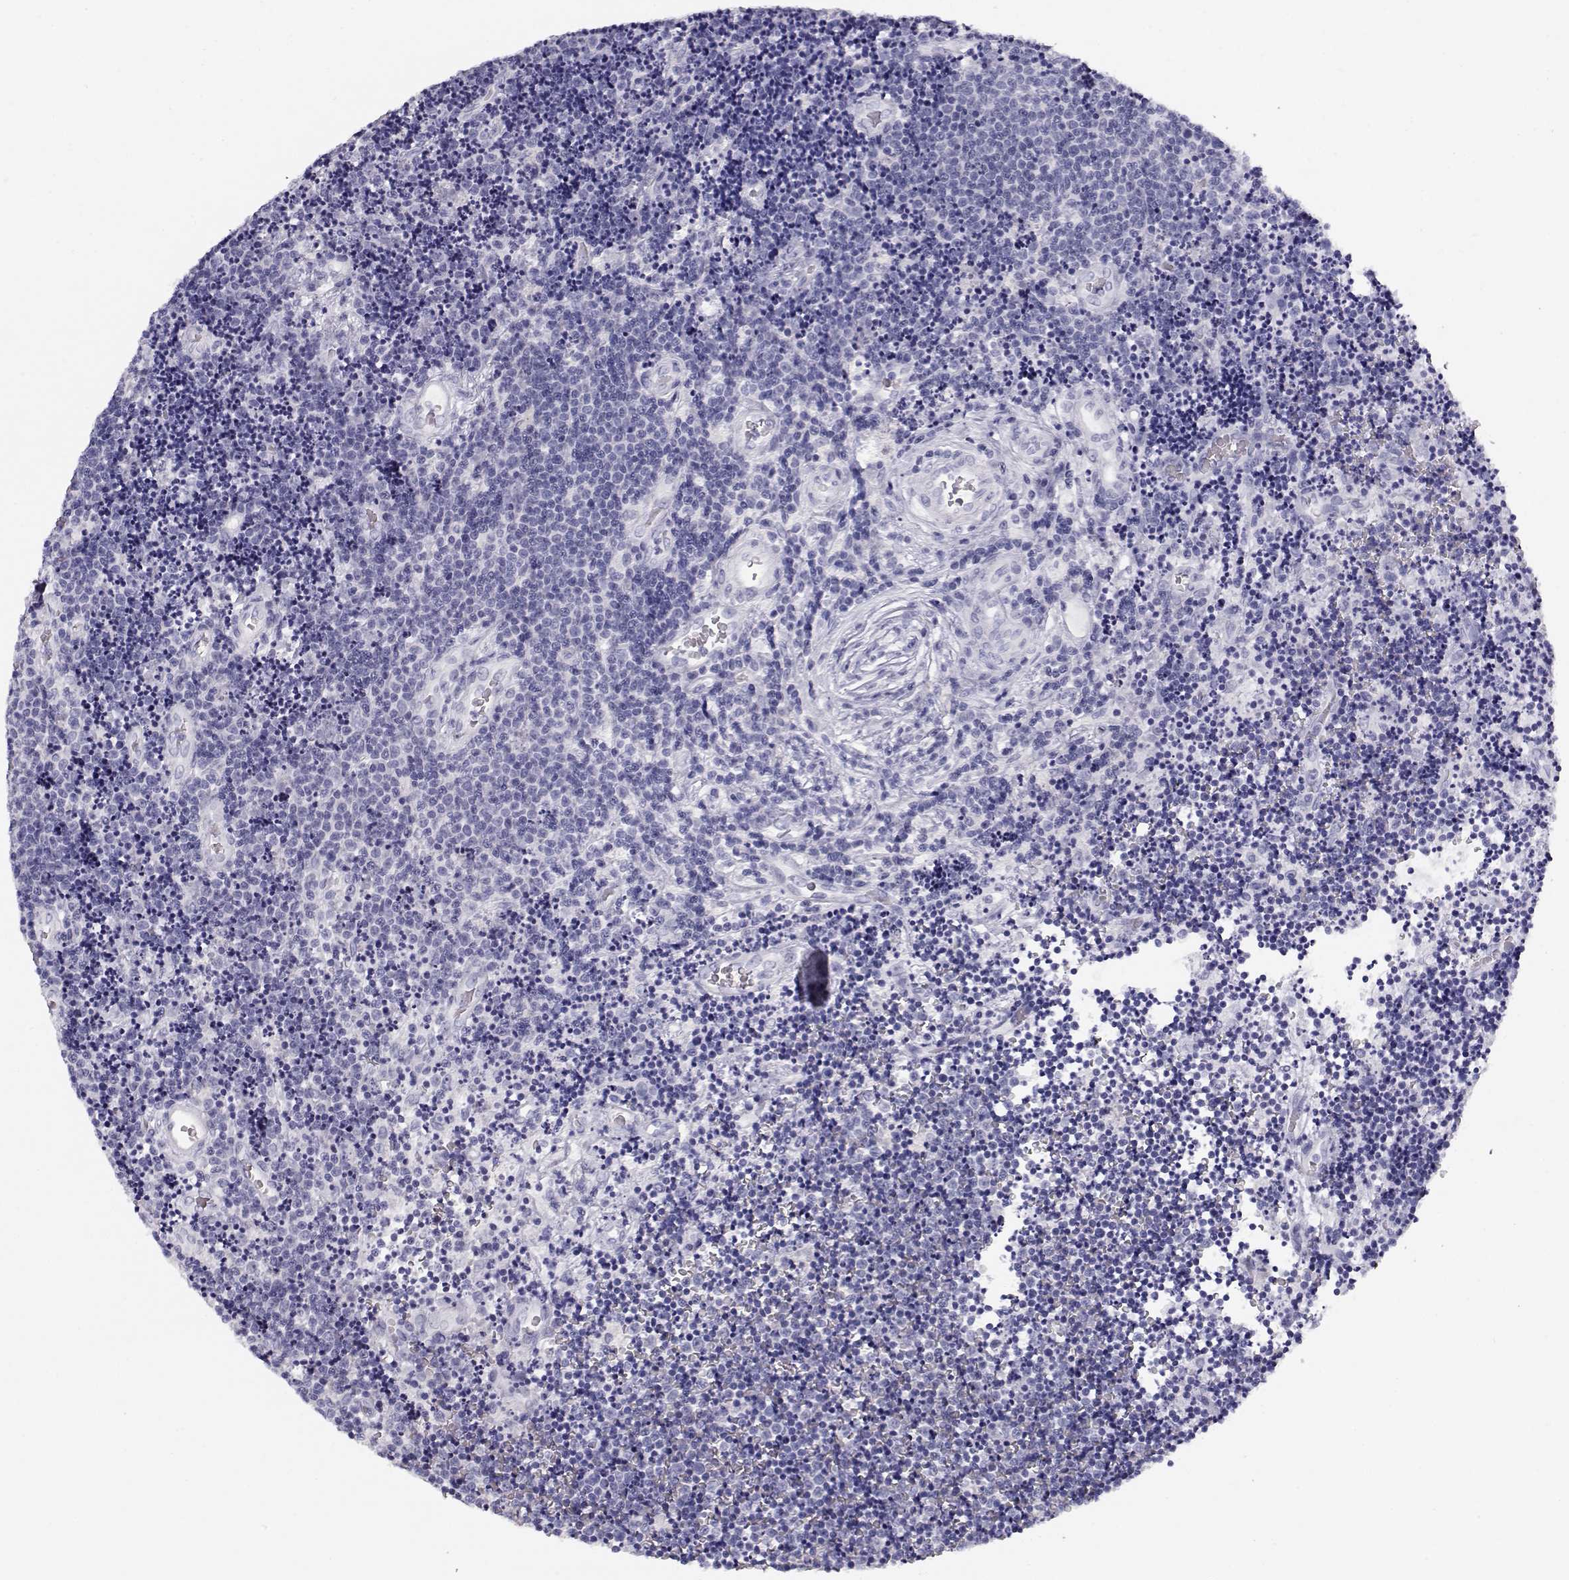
{"staining": {"intensity": "negative", "quantity": "none", "location": "none"}, "tissue": "lymphoma", "cell_type": "Tumor cells", "image_type": "cancer", "snomed": [{"axis": "morphology", "description": "Malignant lymphoma, non-Hodgkin's type, Low grade"}, {"axis": "topography", "description": "Brain"}], "caption": "The histopathology image demonstrates no staining of tumor cells in malignant lymphoma, non-Hodgkin's type (low-grade).", "gene": "MAGEC1", "patient": {"sex": "female", "age": 66}}